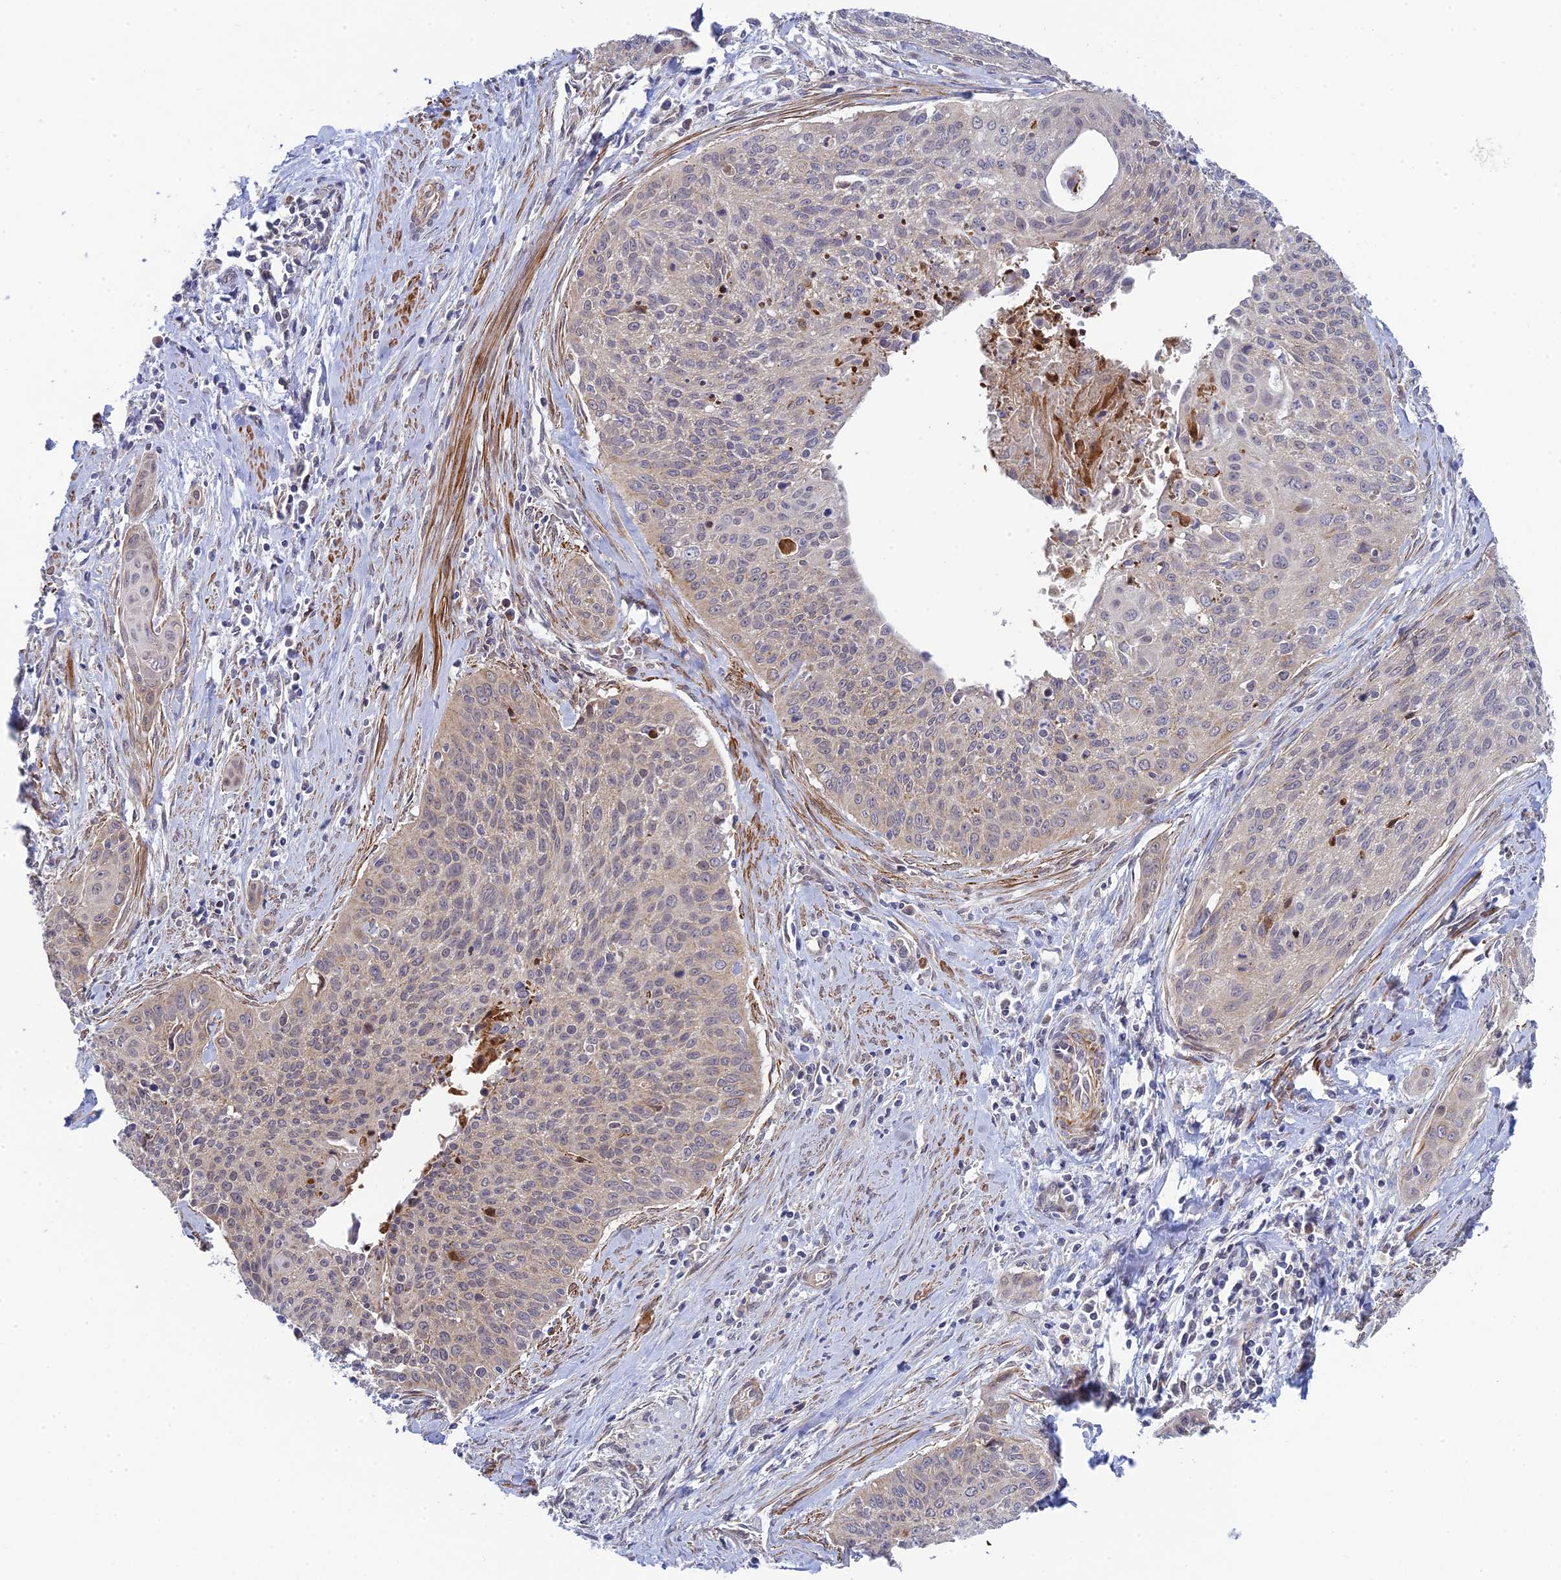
{"staining": {"intensity": "negative", "quantity": "none", "location": "none"}, "tissue": "cervical cancer", "cell_type": "Tumor cells", "image_type": "cancer", "snomed": [{"axis": "morphology", "description": "Squamous cell carcinoma, NOS"}, {"axis": "topography", "description": "Cervix"}], "caption": "Immunohistochemistry (IHC) image of squamous cell carcinoma (cervical) stained for a protein (brown), which exhibits no staining in tumor cells.", "gene": "INCA1", "patient": {"sex": "female", "age": 55}}